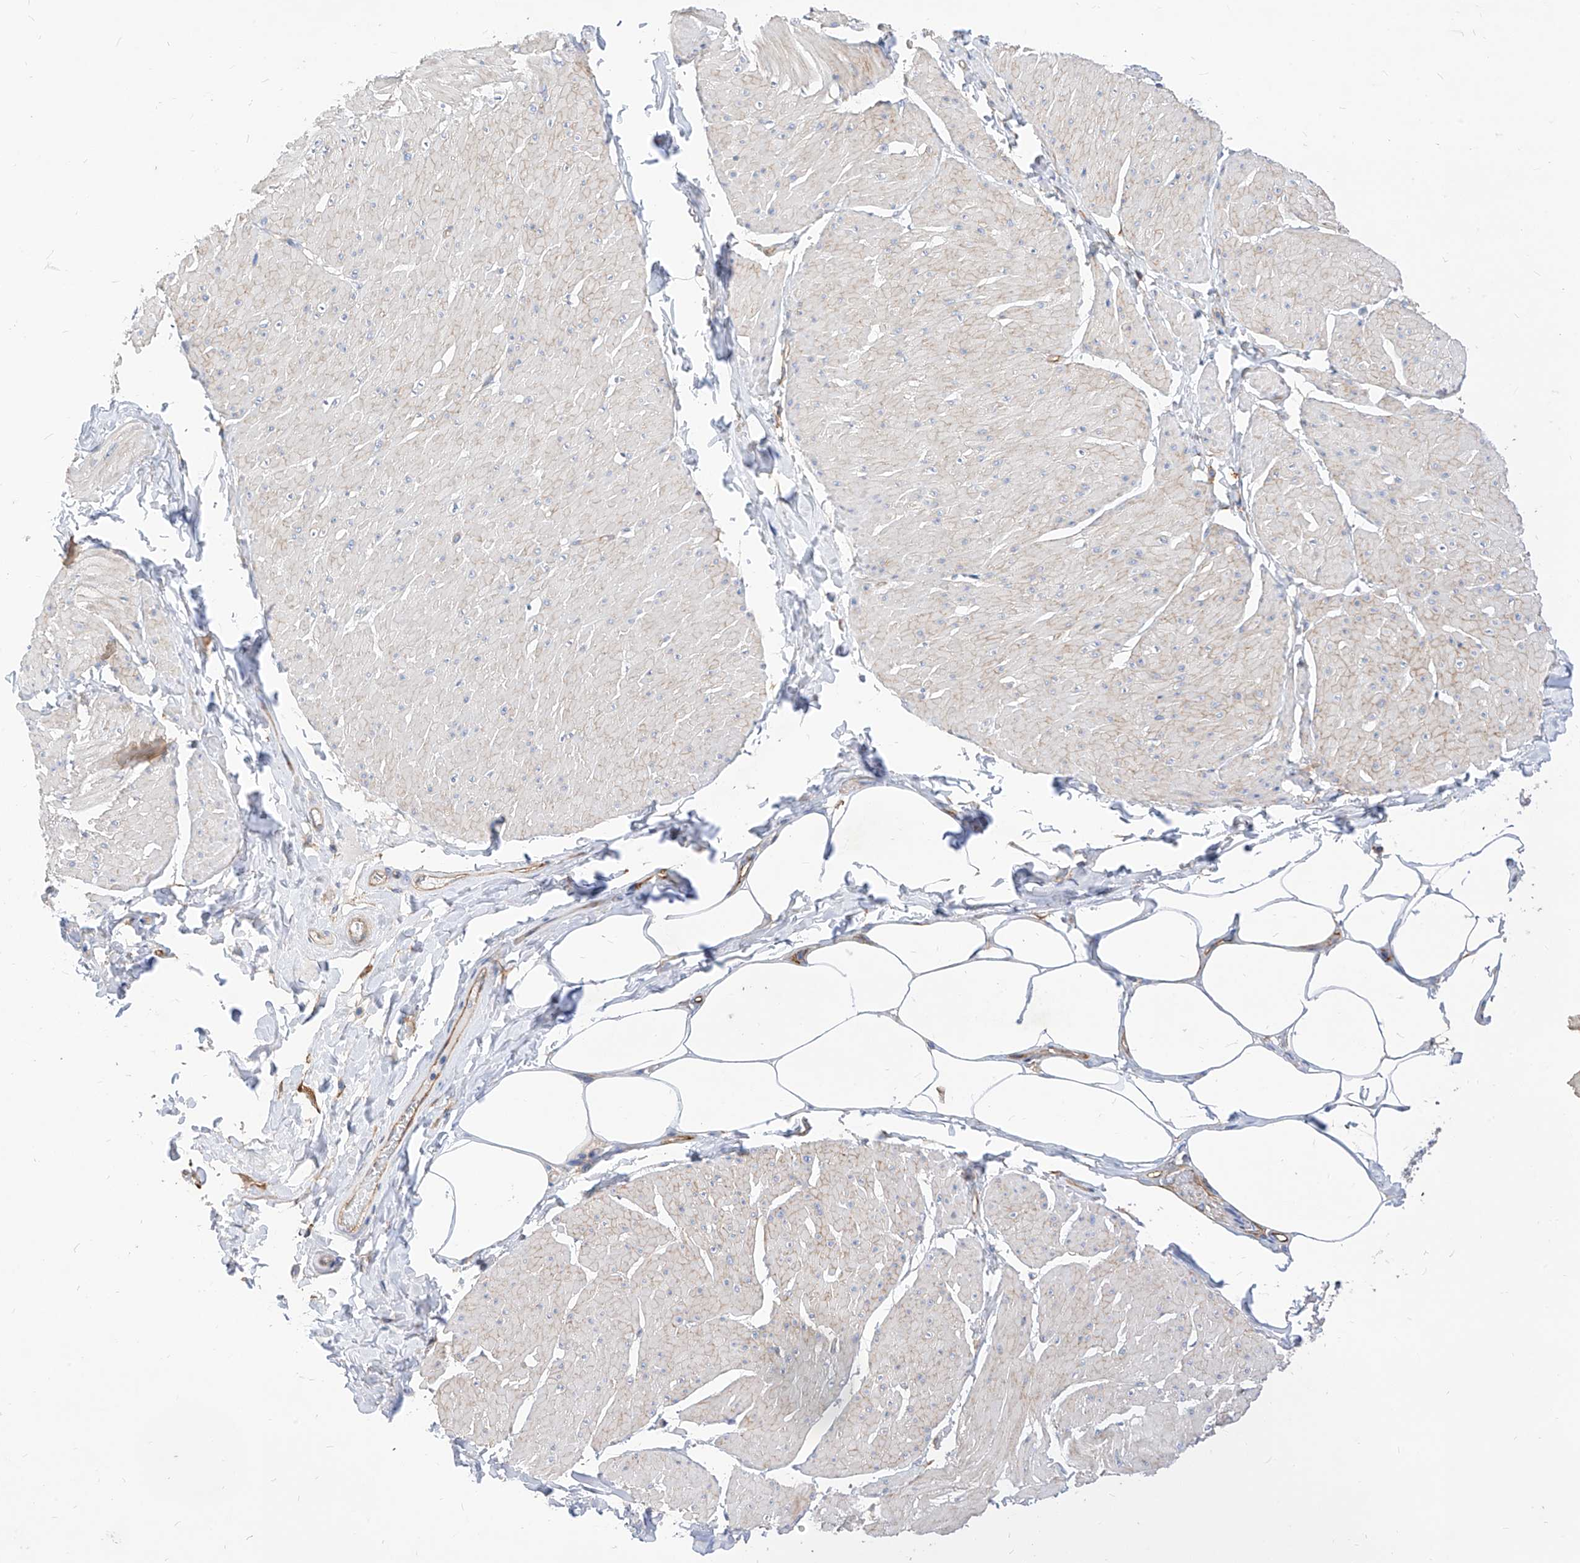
{"staining": {"intensity": "negative", "quantity": "none", "location": "none"}, "tissue": "smooth muscle", "cell_type": "Smooth muscle cells", "image_type": "normal", "snomed": [{"axis": "morphology", "description": "Urothelial carcinoma, High grade"}, {"axis": "topography", "description": "Urinary bladder"}], "caption": "The image demonstrates no staining of smooth muscle cells in unremarkable smooth muscle. Nuclei are stained in blue.", "gene": "SCGB2A1", "patient": {"sex": "male", "age": 46}}